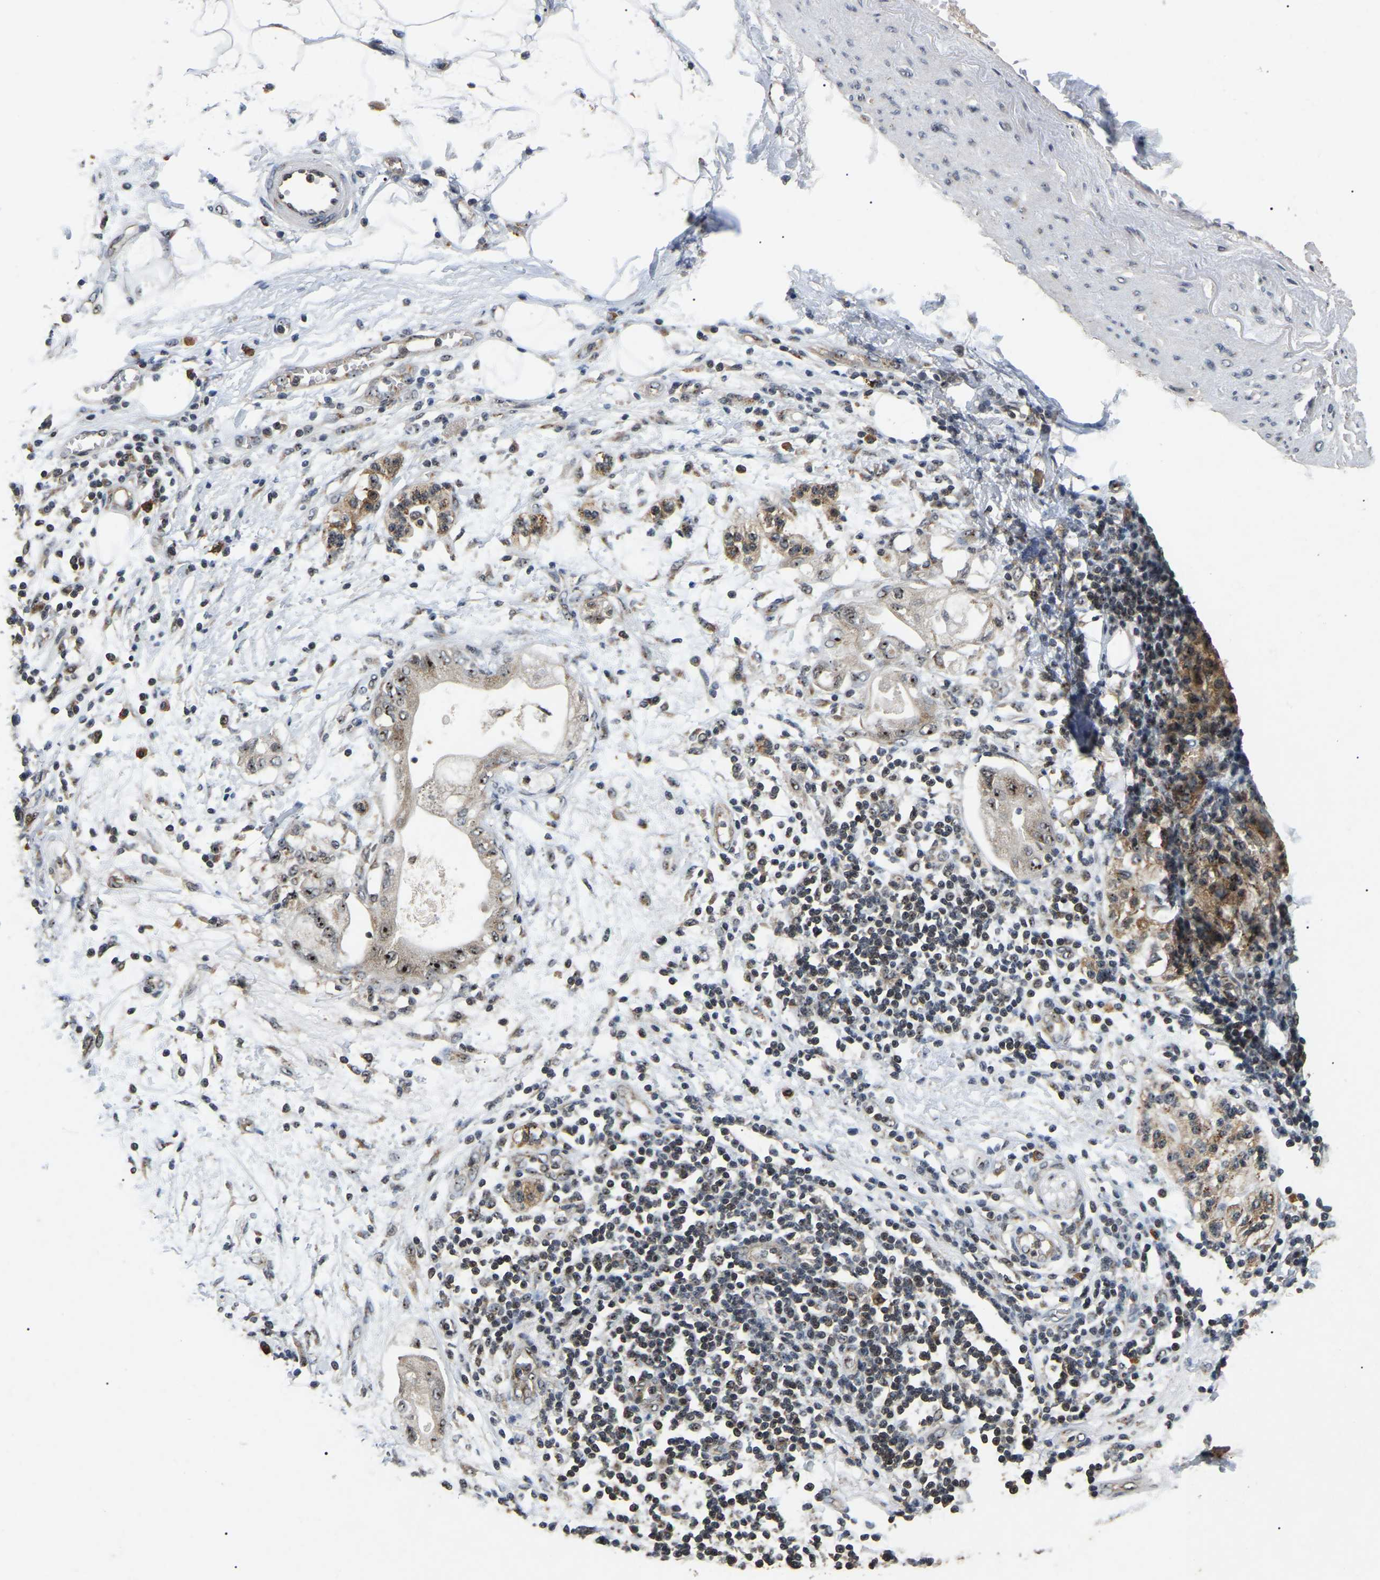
{"staining": {"intensity": "weak", "quantity": ">75%", "location": "nuclear"}, "tissue": "adipose tissue", "cell_type": "Adipocytes", "image_type": "normal", "snomed": [{"axis": "morphology", "description": "Normal tissue, NOS"}, {"axis": "morphology", "description": "Adenocarcinoma, NOS"}, {"axis": "topography", "description": "Duodenum"}, {"axis": "topography", "description": "Peripheral nerve tissue"}], "caption": "Immunohistochemistry (IHC) micrograph of normal adipose tissue stained for a protein (brown), which demonstrates low levels of weak nuclear expression in about >75% of adipocytes.", "gene": "RBM28", "patient": {"sex": "female", "age": 60}}